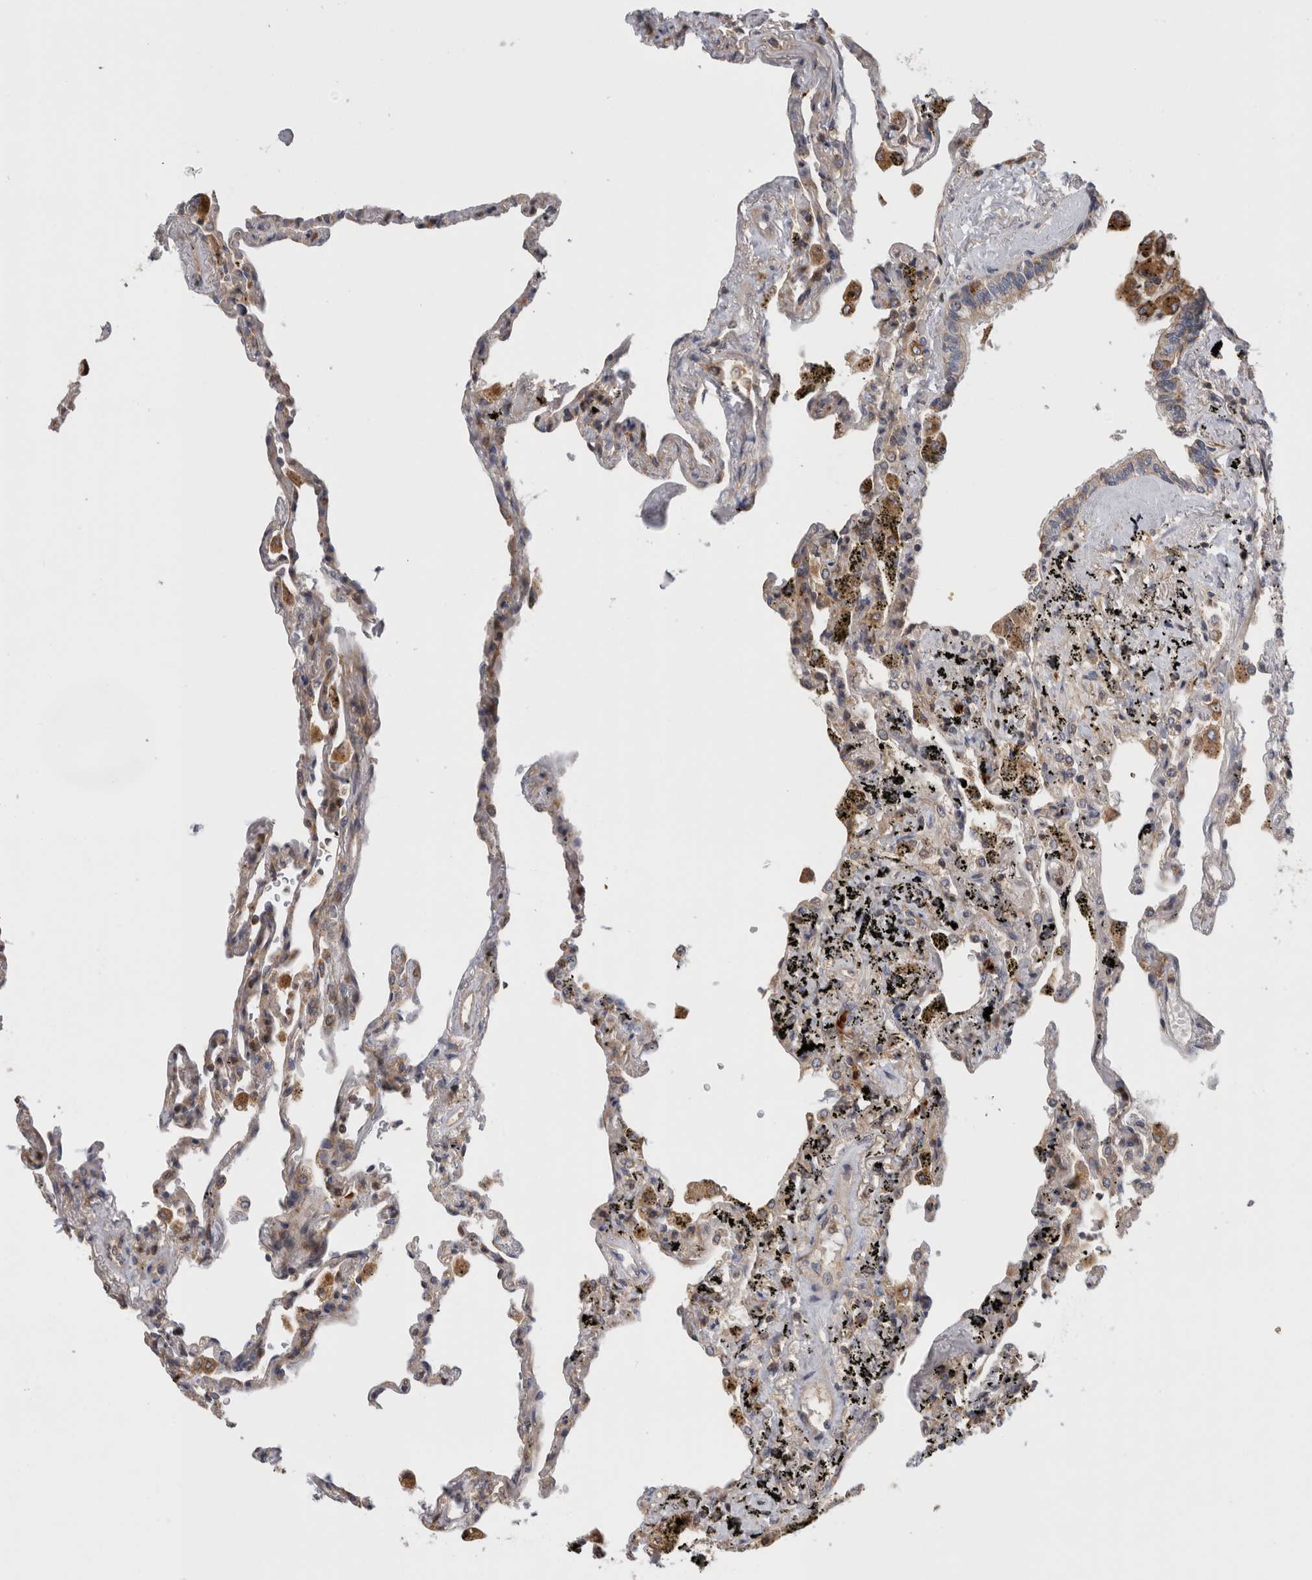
{"staining": {"intensity": "negative", "quantity": "none", "location": "none"}, "tissue": "lung", "cell_type": "Alveolar cells", "image_type": "normal", "snomed": [{"axis": "morphology", "description": "Normal tissue, NOS"}, {"axis": "topography", "description": "Lung"}], "caption": "Protein analysis of normal lung displays no significant positivity in alveolar cells. Nuclei are stained in blue.", "gene": "GRIK2", "patient": {"sex": "male", "age": 59}}